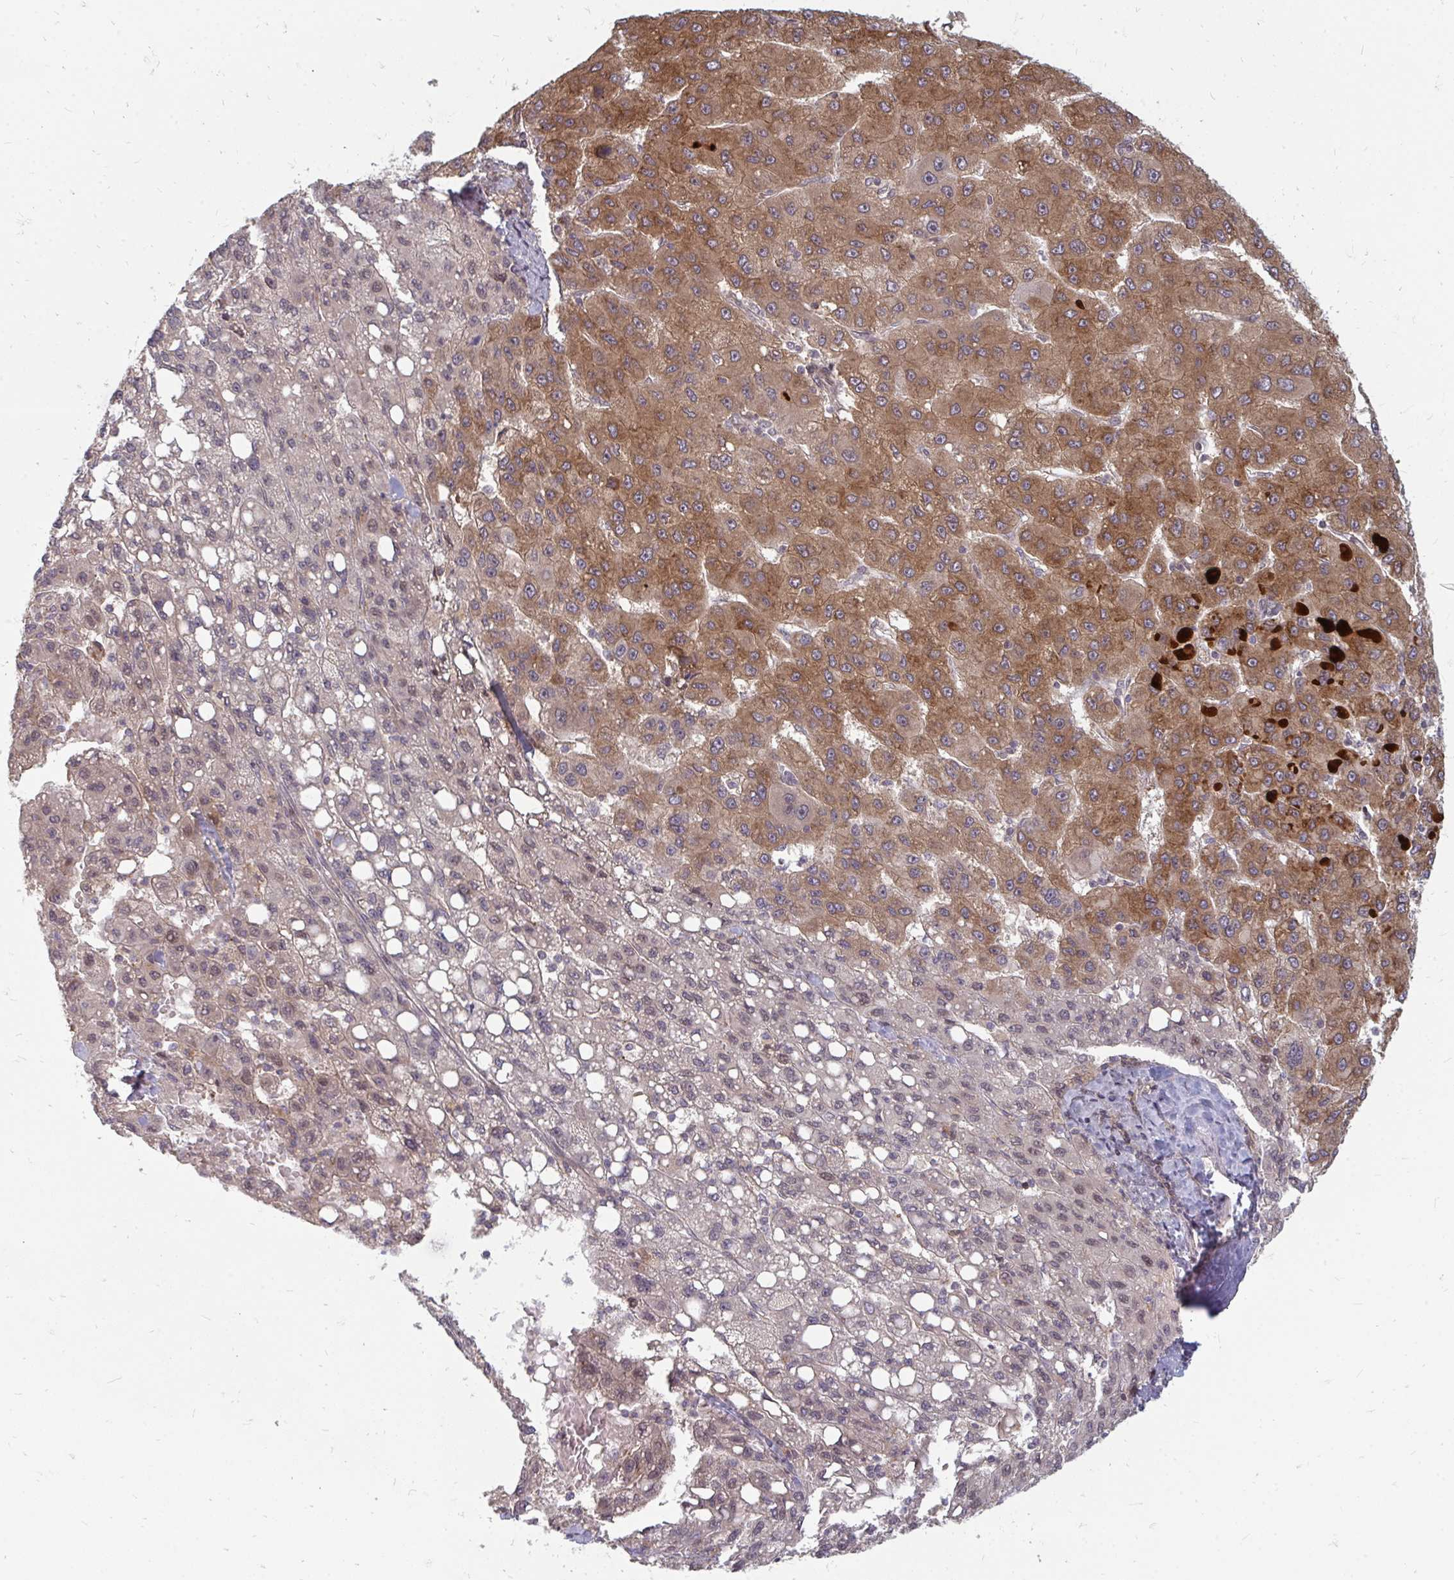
{"staining": {"intensity": "negative", "quantity": "none", "location": "none"}, "tissue": "liver cancer", "cell_type": "Tumor cells", "image_type": "cancer", "snomed": [{"axis": "morphology", "description": "Carcinoma, Hepatocellular, NOS"}, {"axis": "topography", "description": "Liver"}], "caption": "IHC photomicrograph of neoplastic tissue: hepatocellular carcinoma (liver) stained with DAB (3,3'-diaminobenzidine) shows no significant protein positivity in tumor cells.", "gene": "ZNF285", "patient": {"sex": "female", "age": 82}}